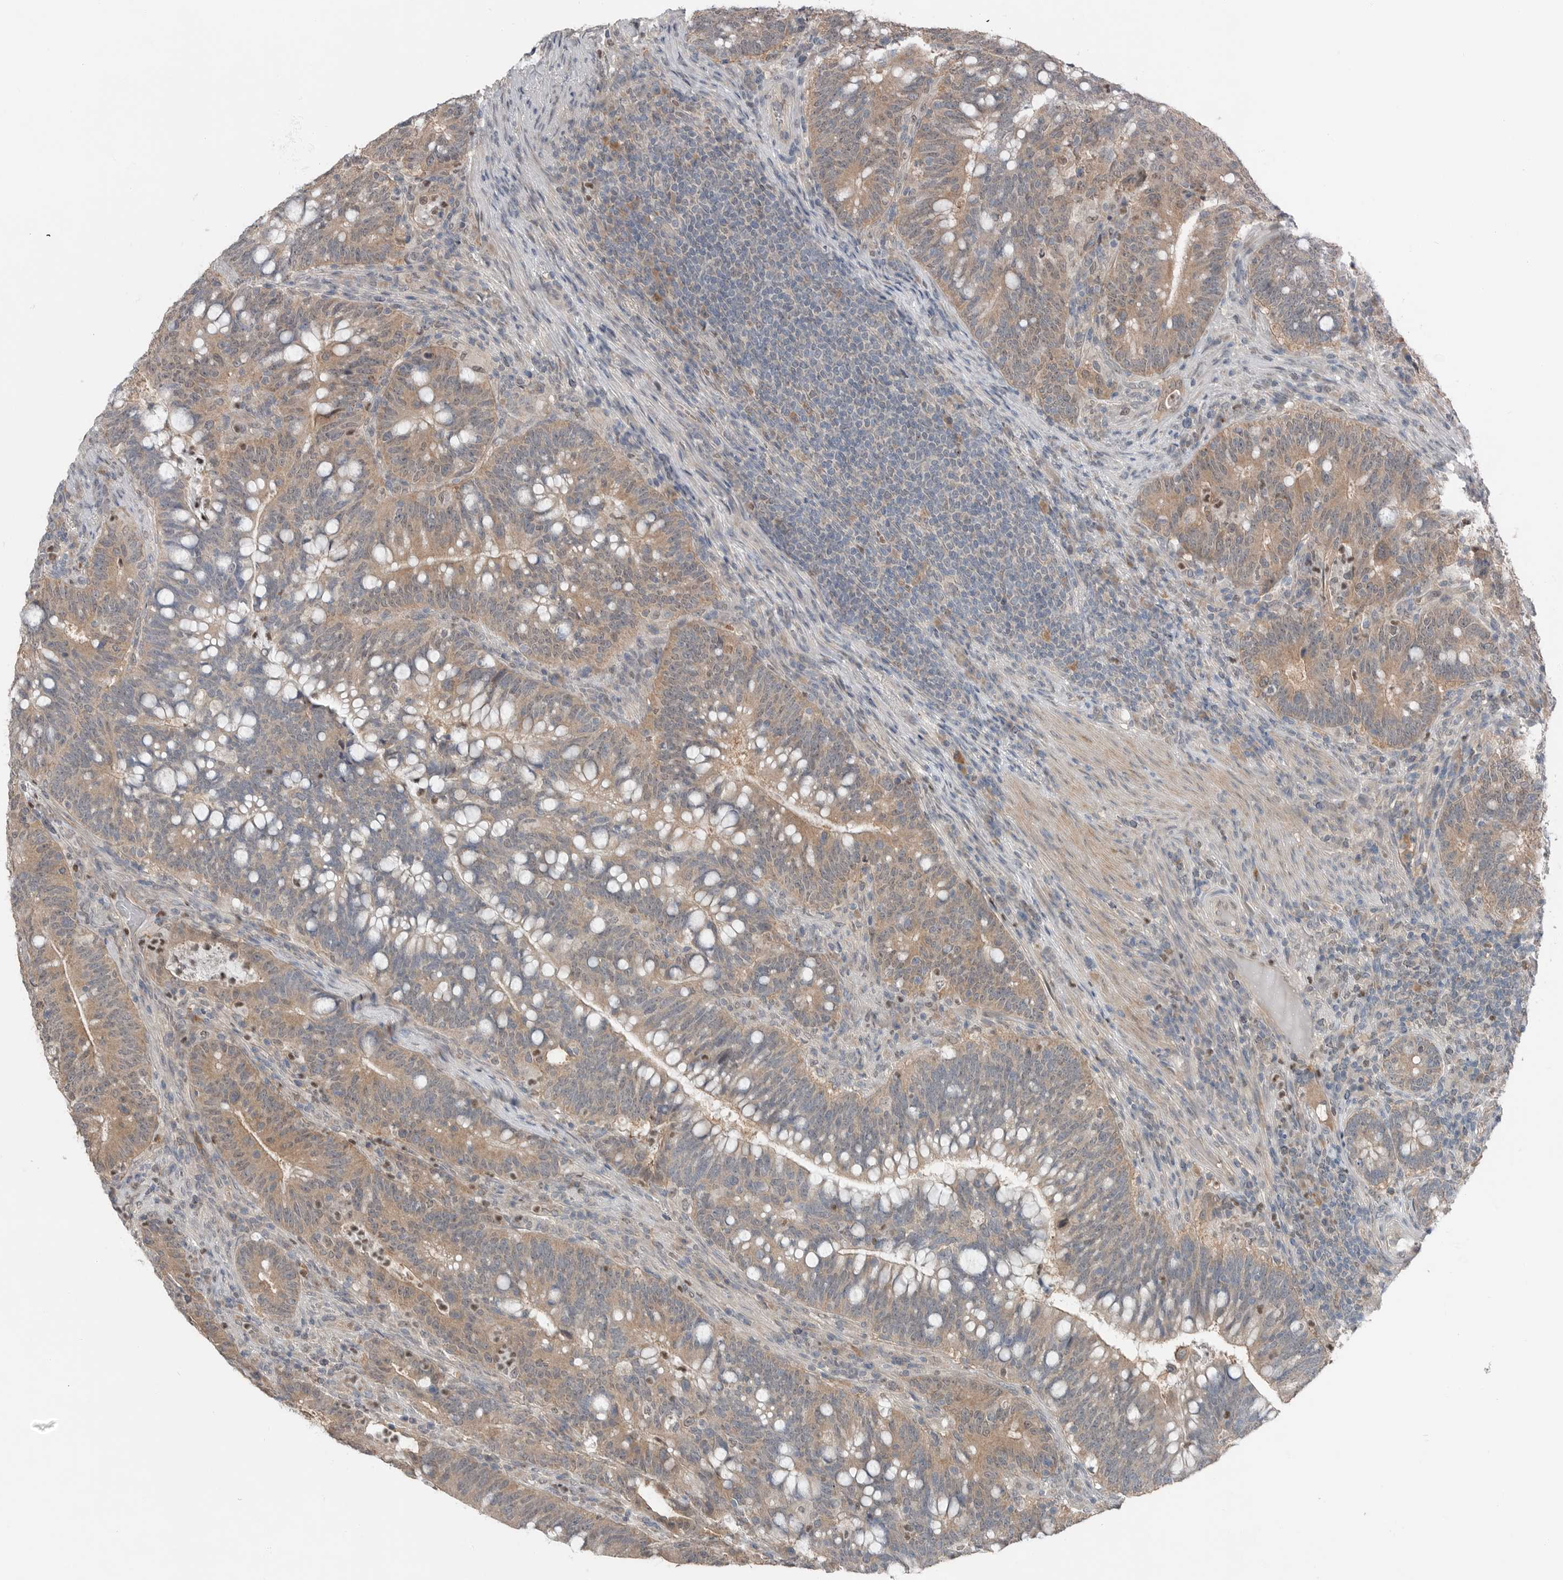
{"staining": {"intensity": "weak", "quantity": ">75%", "location": "cytoplasmic/membranous"}, "tissue": "colorectal cancer", "cell_type": "Tumor cells", "image_type": "cancer", "snomed": [{"axis": "morphology", "description": "Adenocarcinoma, NOS"}, {"axis": "topography", "description": "Colon"}], "caption": "Weak cytoplasmic/membranous staining is appreciated in approximately >75% of tumor cells in colorectal cancer. (Brightfield microscopy of DAB IHC at high magnification).", "gene": "MFAP3L", "patient": {"sex": "female", "age": 66}}